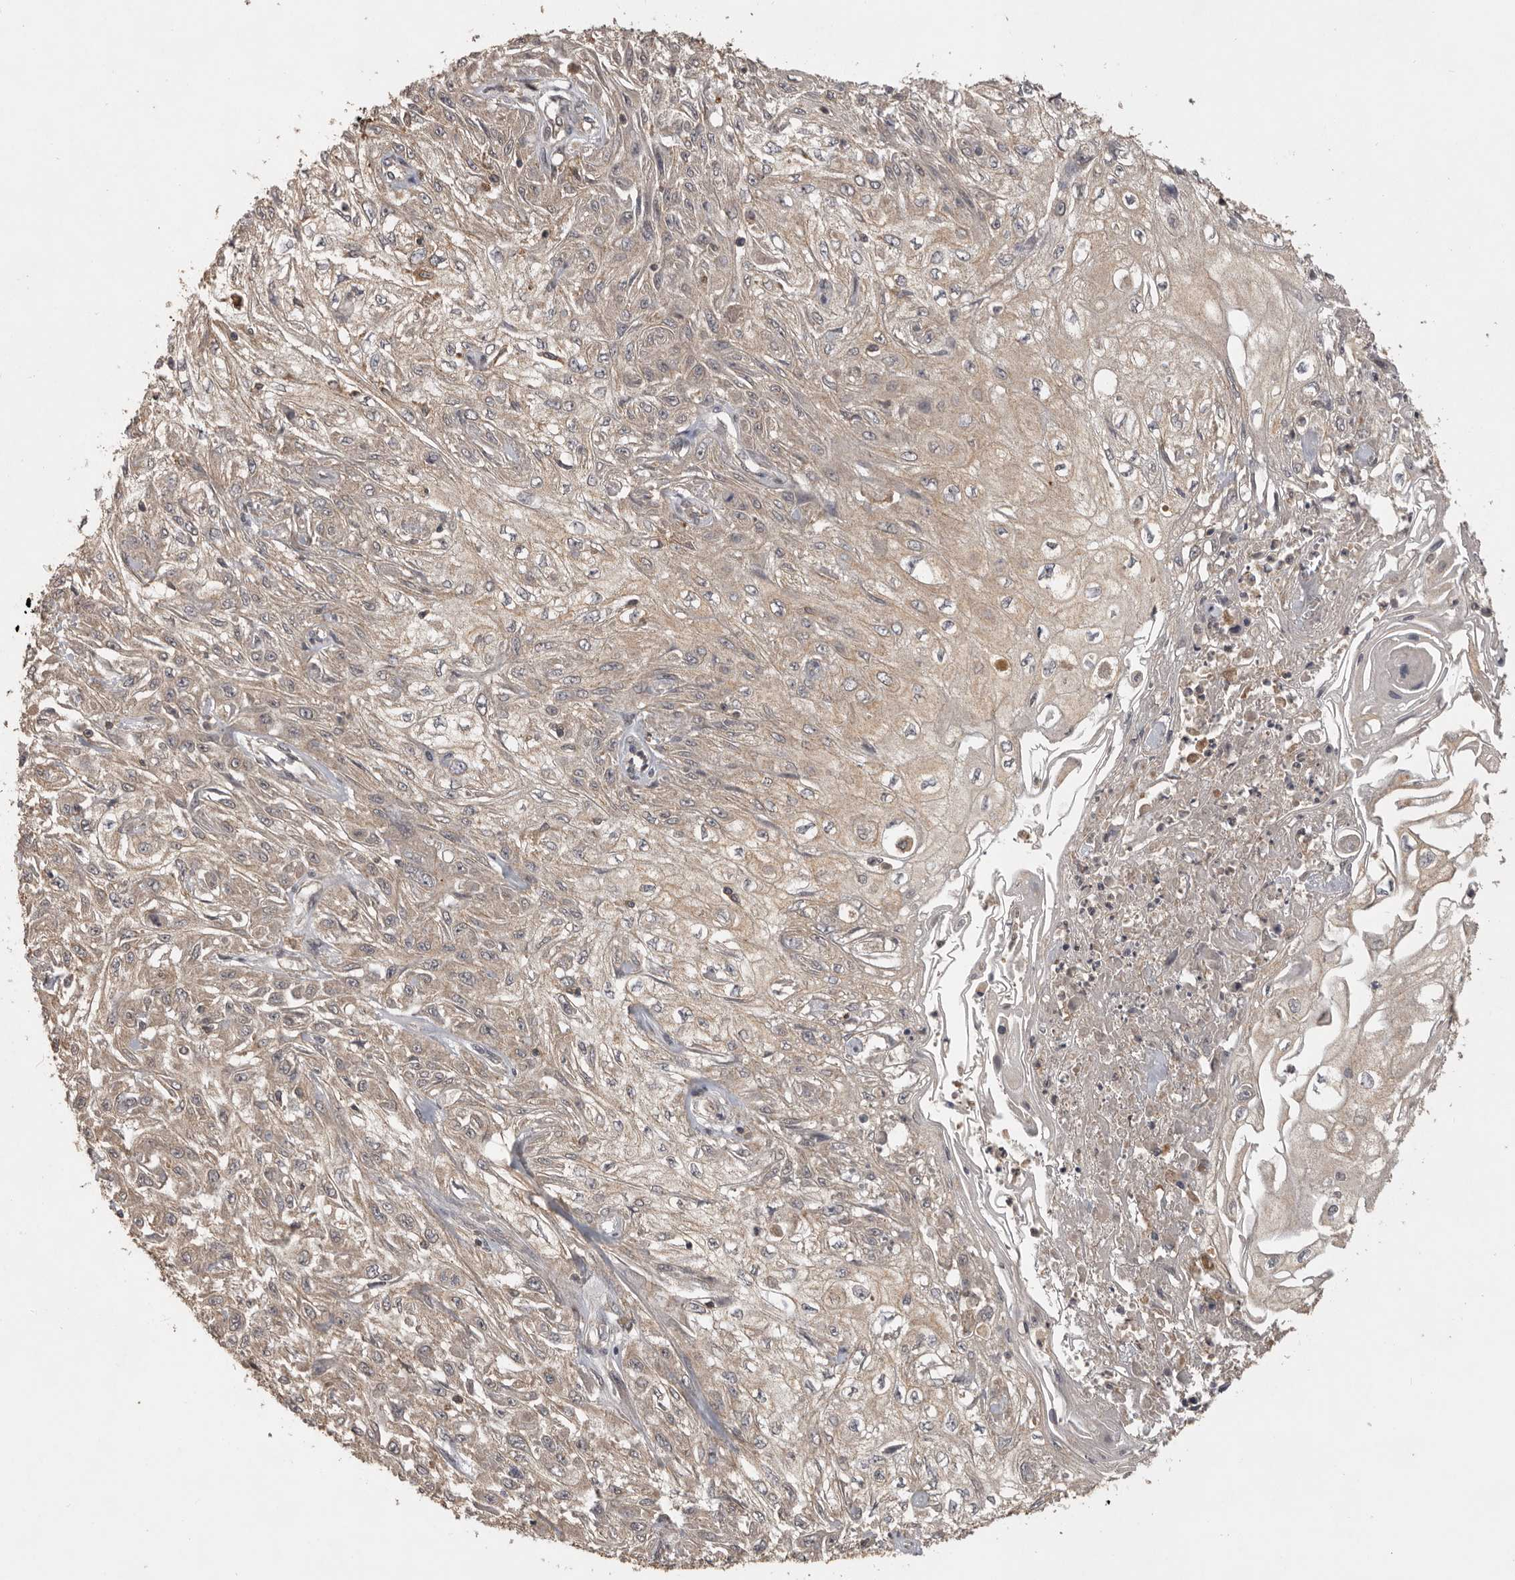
{"staining": {"intensity": "weak", "quantity": ">75%", "location": "cytoplasmic/membranous"}, "tissue": "skin cancer", "cell_type": "Tumor cells", "image_type": "cancer", "snomed": [{"axis": "morphology", "description": "Squamous cell carcinoma, NOS"}, {"axis": "morphology", "description": "Squamous cell carcinoma, metastatic, NOS"}, {"axis": "topography", "description": "Skin"}, {"axis": "topography", "description": "Lymph node"}], "caption": "Skin cancer (squamous cell carcinoma) was stained to show a protein in brown. There is low levels of weak cytoplasmic/membranous positivity in about >75% of tumor cells.", "gene": "ADAMTS4", "patient": {"sex": "male", "age": 75}}